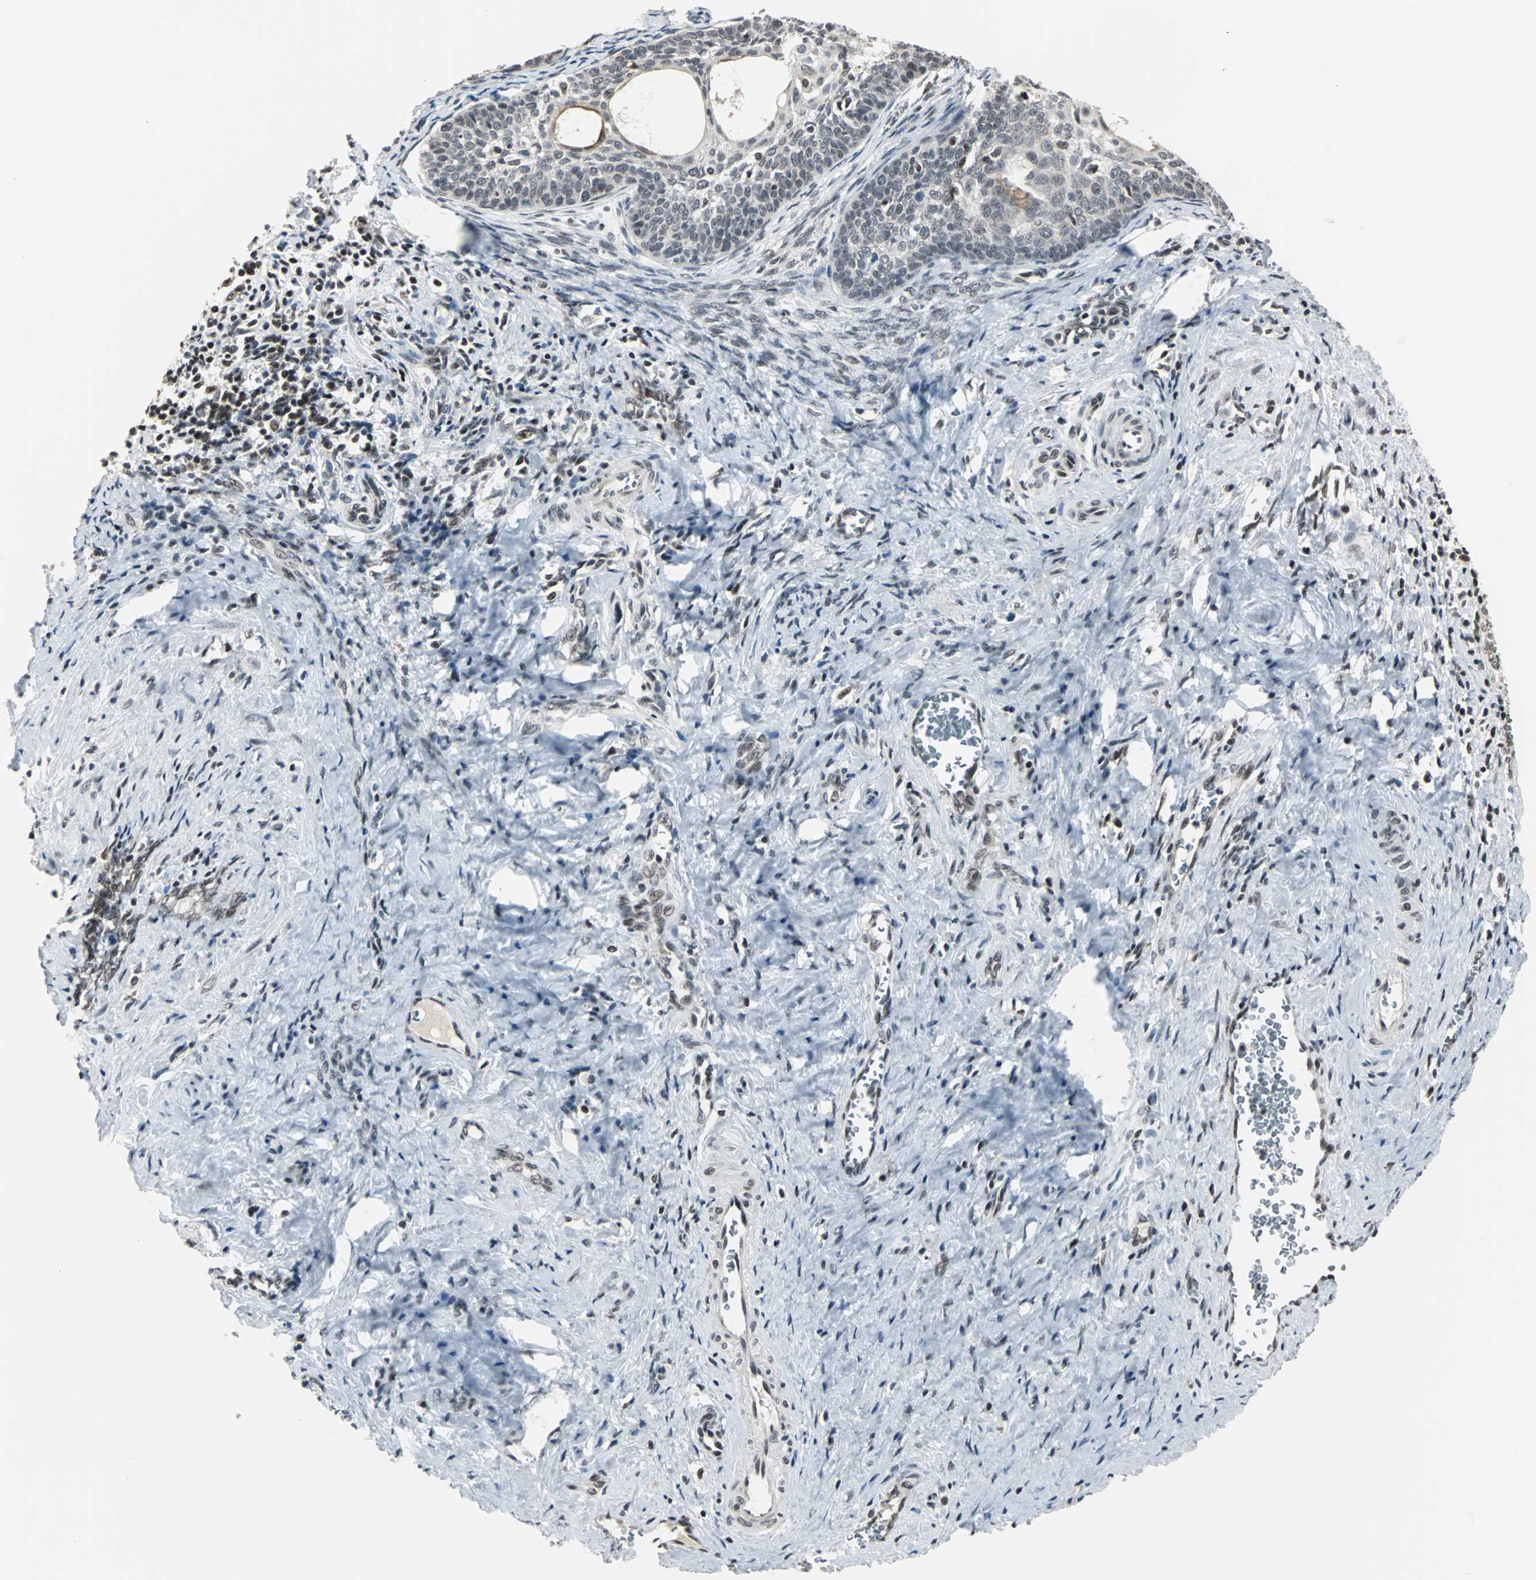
{"staining": {"intensity": "weak", "quantity": ">75%", "location": "nuclear"}, "tissue": "cervical cancer", "cell_type": "Tumor cells", "image_type": "cancer", "snomed": [{"axis": "morphology", "description": "Squamous cell carcinoma, NOS"}, {"axis": "topography", "description": "Cervix"}], "caption": "Weak nuclear protein staining is appreciated in approximately >75% of tumor cells in squamous cell carcinoma (cervical).", "gene": "TERF2IP", "patient": {"sex": "female", "age": 33}}